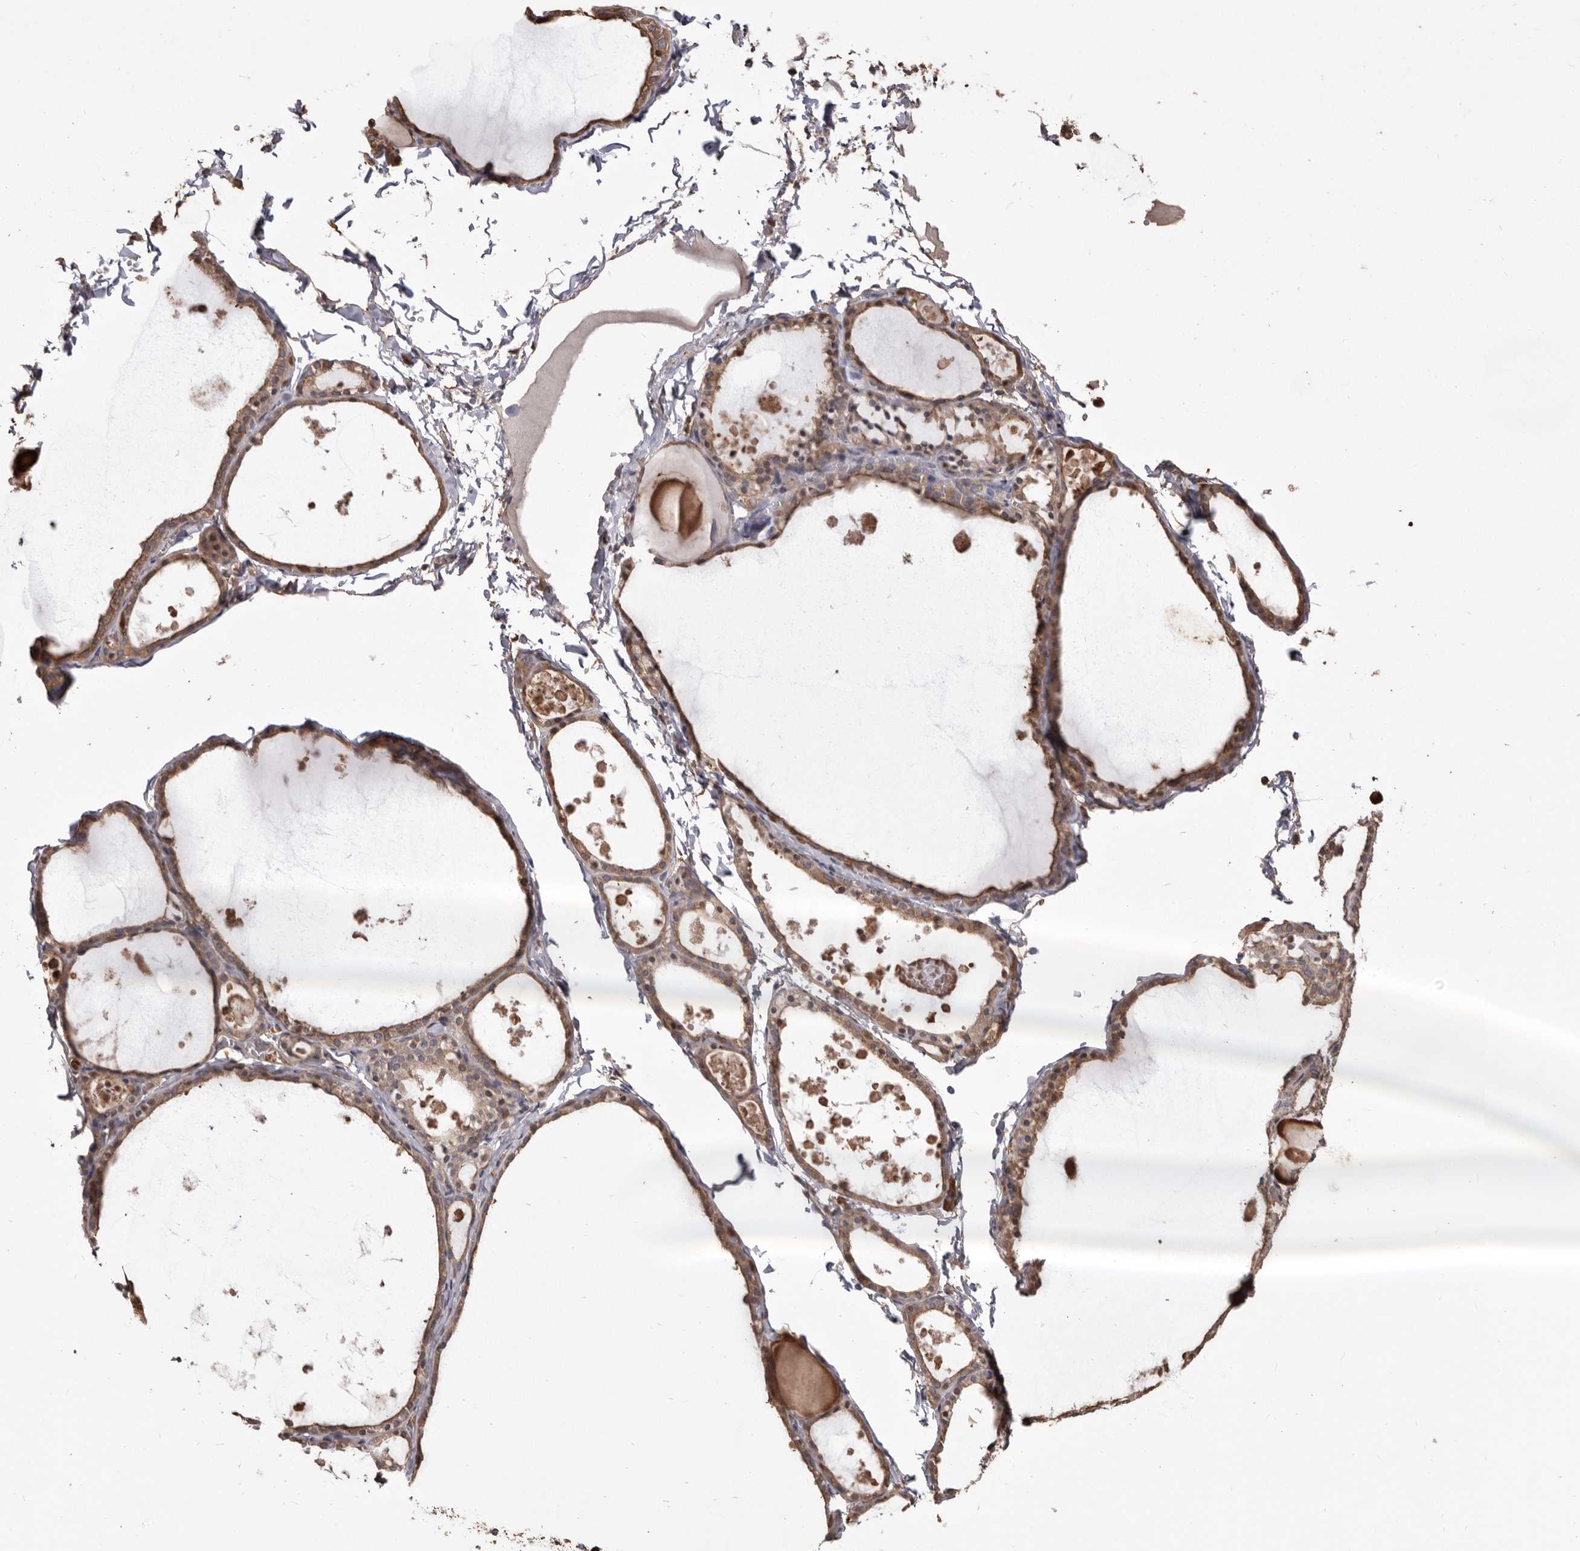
{"staining": {"intensity": "moderate", "quantity": ">75%", "location": "cytoplasmic/membranous"}, "tissue": "thyroid gland", "cell_type": "Glandular cells", "image_type": "normal", "snomed": [{"axis": "morphology", "description": "Normal tissue, NOS"}, {"axis": "topography", "description": "Thyroid gland"}], "caption": "Protein expression analysis of benign human thyroid gland reveals moderate cytoplasmic/membranous expression in about >75% of glandular cells. (brown staining indicates protein expression, while blue staining denotes nuclei).", "gene": "PKM", "patient": {"sex": "male", "age": 56}}